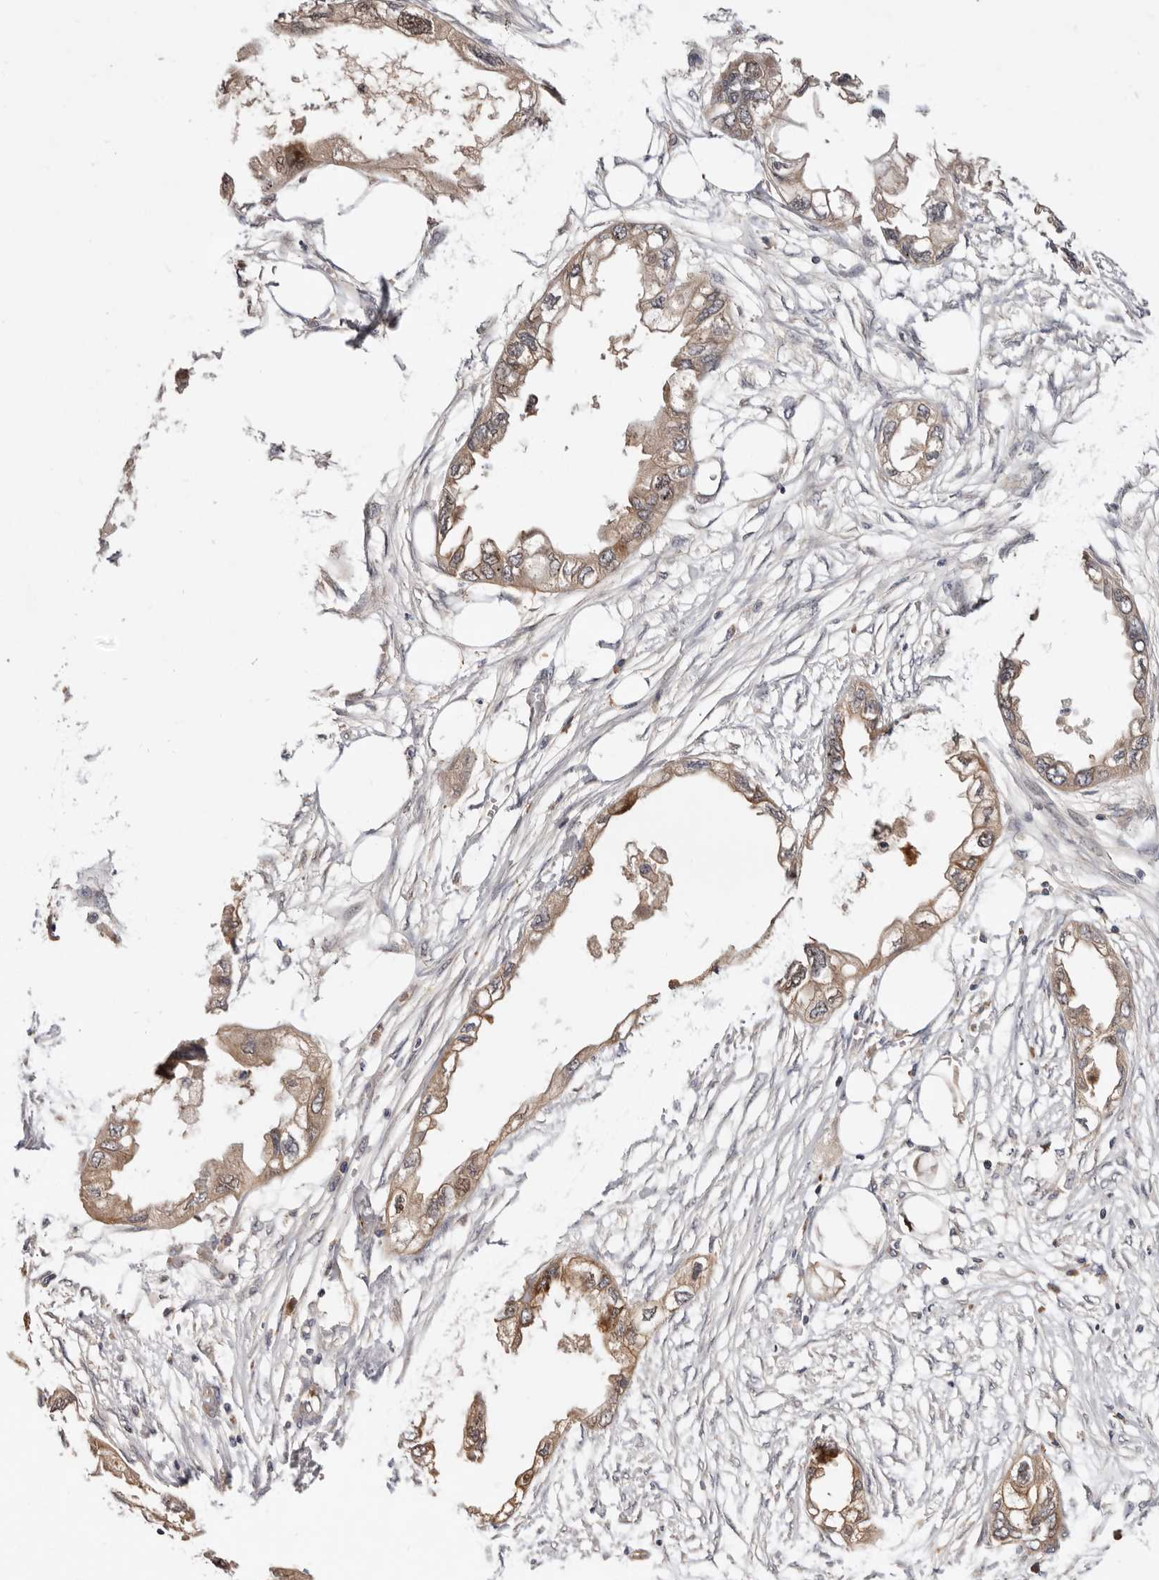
{"staining": {"intensity": "moderate", "quantity": ">75%", "location": "cytoplasmic/membranous"}, "tissue": "endometrial cancer", "cell_type": "Tumor cells", "image_type": "cancer", "snomed": [{"axis": "morphology", "description": "Adenocarcinoma, NOS"}, {"axis": "morphology", "description": "Adenocarcinoma, metastatic, NOS"}, {"axis": "topography", "description": "Adipose tissue"}, {"axis": "topography", "description": "Endometrium"}], "caption": "Endometrial adenocarcinoma stained with DAB immunohistochemistry exhibits medium levels of moderate cytoplasmic/membranous expression in about >75% of tumor cells.", "gene": "DOP1A", "patient": {"sex": "female", "age": 67}}